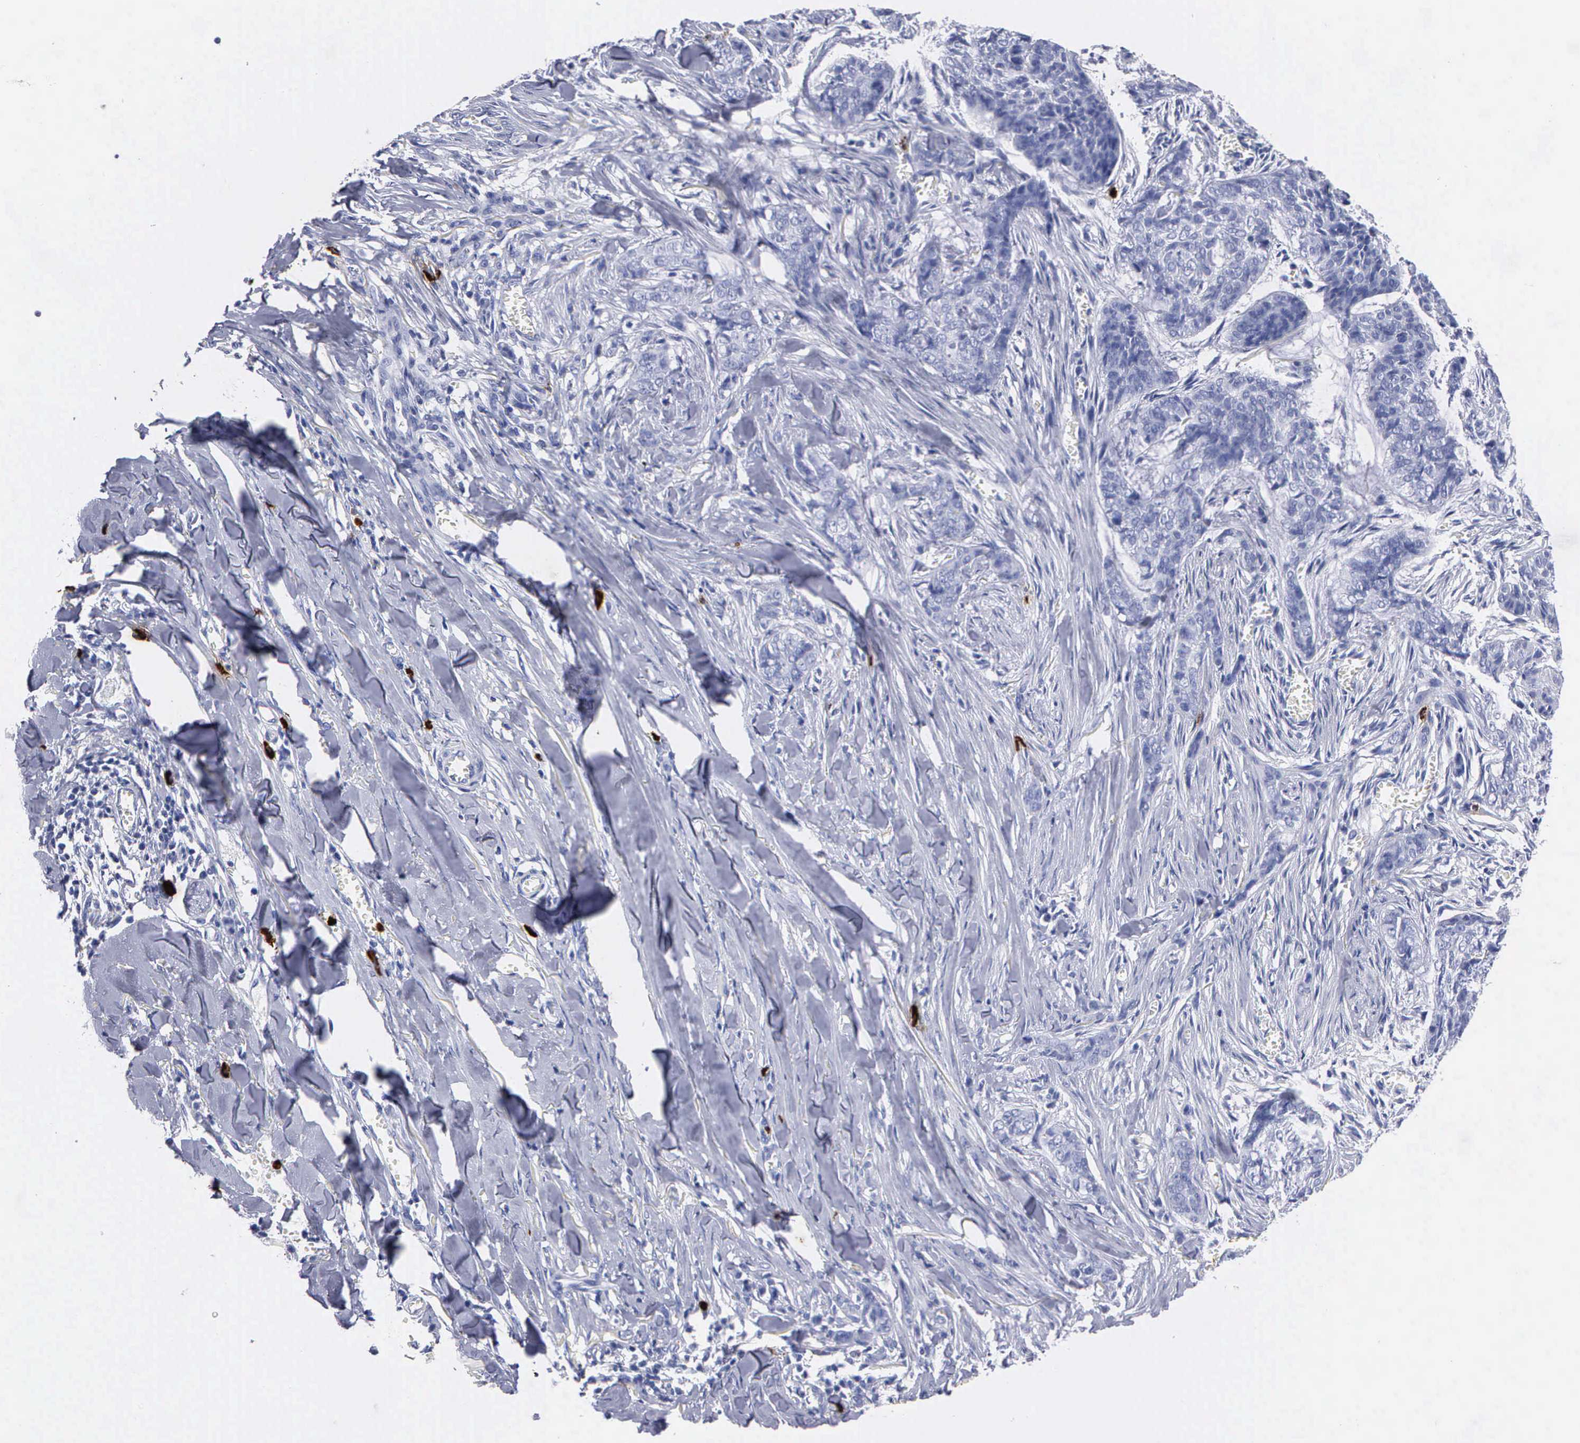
{"staining": {"intensity": "negative", "quantity": "none", "location": "none"}, "tissue": "skin cancer", "cell_type": "Tumor cells", "image_type": "cancer", "snomed": [{"axis": "morphology", "description": "Normal tissue, NOS"}, {"axis": "morphology", "description": "Basal cell carcinoma"}, {"axis": "topography", "description": "Skin"}], "caption": "This is a photomicrograph of IHC staining of basal cell carcinoma (skin), which shows no staining in tumor cells.", "gene": "CTSG", "patient": {"sex": "female", "age": 65}}